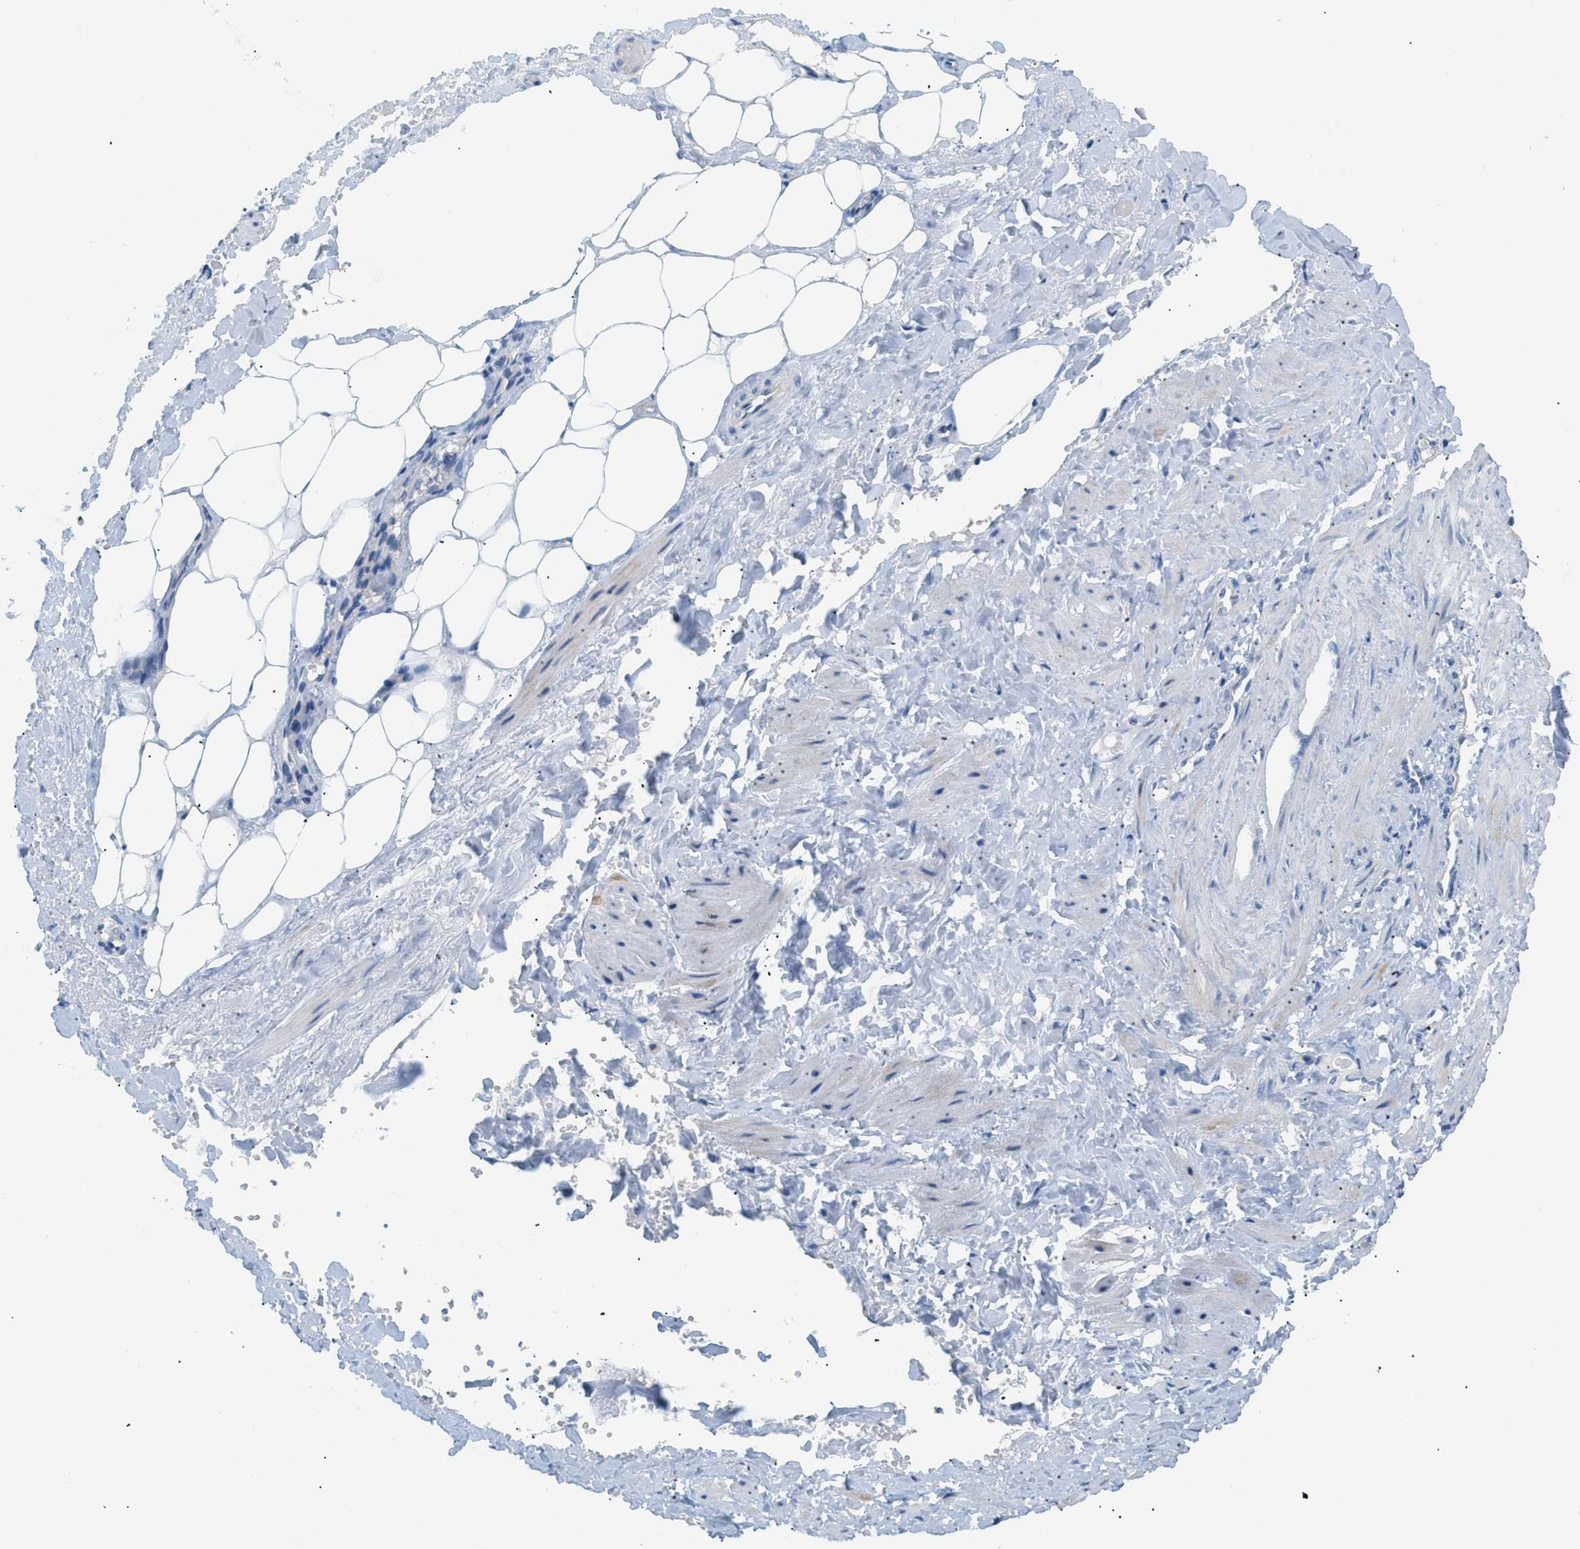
{"staining": {"intensity": "weak", "quantity": "<25%", "location": "cytoplasmic/membranous"}, "tissue": "adipose tissue", "cell_type": "Adipocytes", "image_type": "normal", "snomed": [{"axis": "morphology", "description": "Normal tissue, NOS"}, {"axis": "topography", "description": "Soft tissue"}, {"axis": "topography", "description": "Vascular tissue"}], "caption": "Micrograph shows no protein staining in adipocytes of normal adipose tissue.", "gene": "ILDR1", "patient": {"sex": "female", "age": 35}}